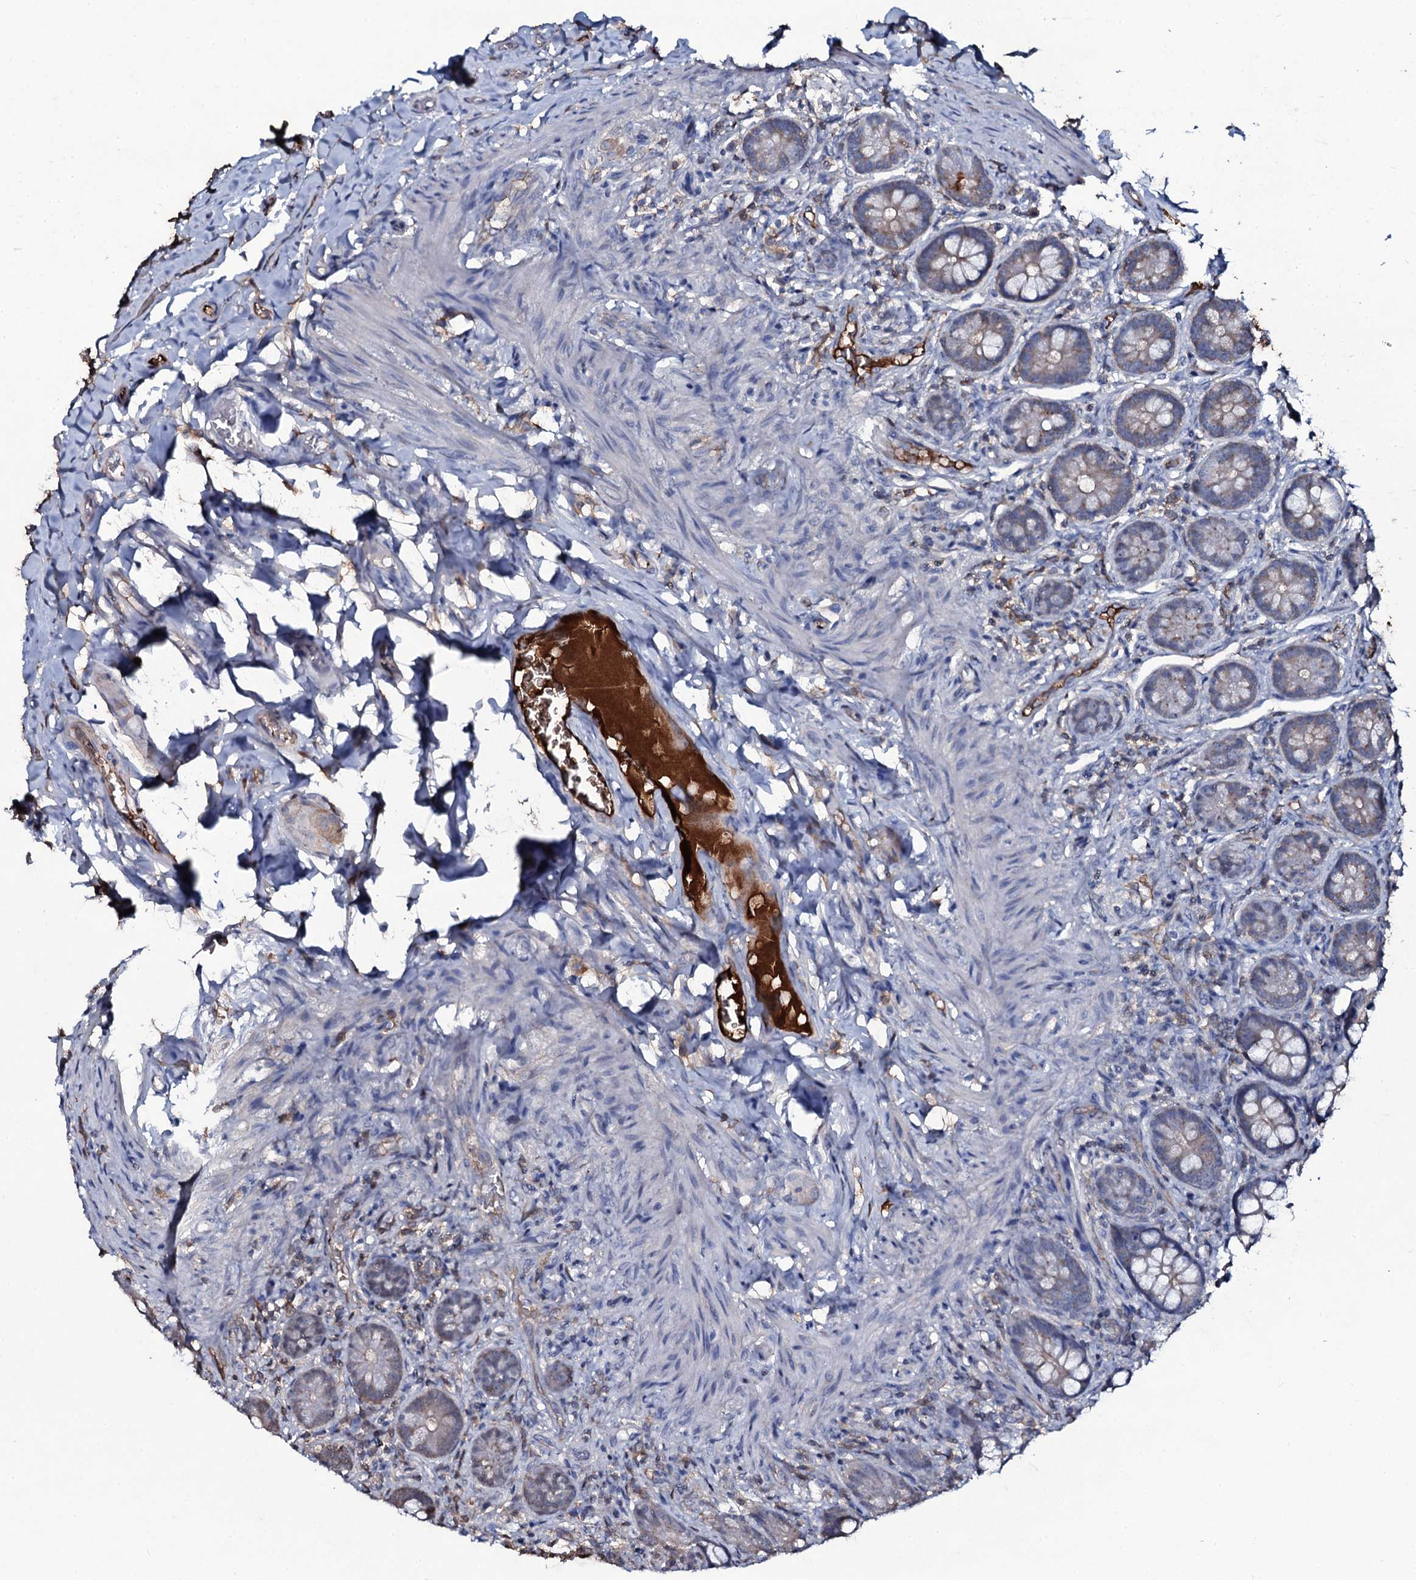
{"staining": {"intensity": "moderate", "quantity": "<25%", "location": "cytoplasmic/membranous"}, "tissue": "small intestine", "cell_type": "Glandular cells", "image_type": "normal", "snomed": [{"axis": "morphology", "description": "Normal tissue, NOS"}, {"axis": "topography", "description": "Small intestine"}], "caption": "A brown stain labels moderate cytoplasmic/membranous expression of a protein in glandular cells of normal small intestine. (Stains: DAB (3,3'-diaminobenzidine) in brown, nuclei in blue, Microscopy: brightfield microscopy at high magnification).", "gene": "EDN1", "patient": {"sex": "male", "age": 52}}